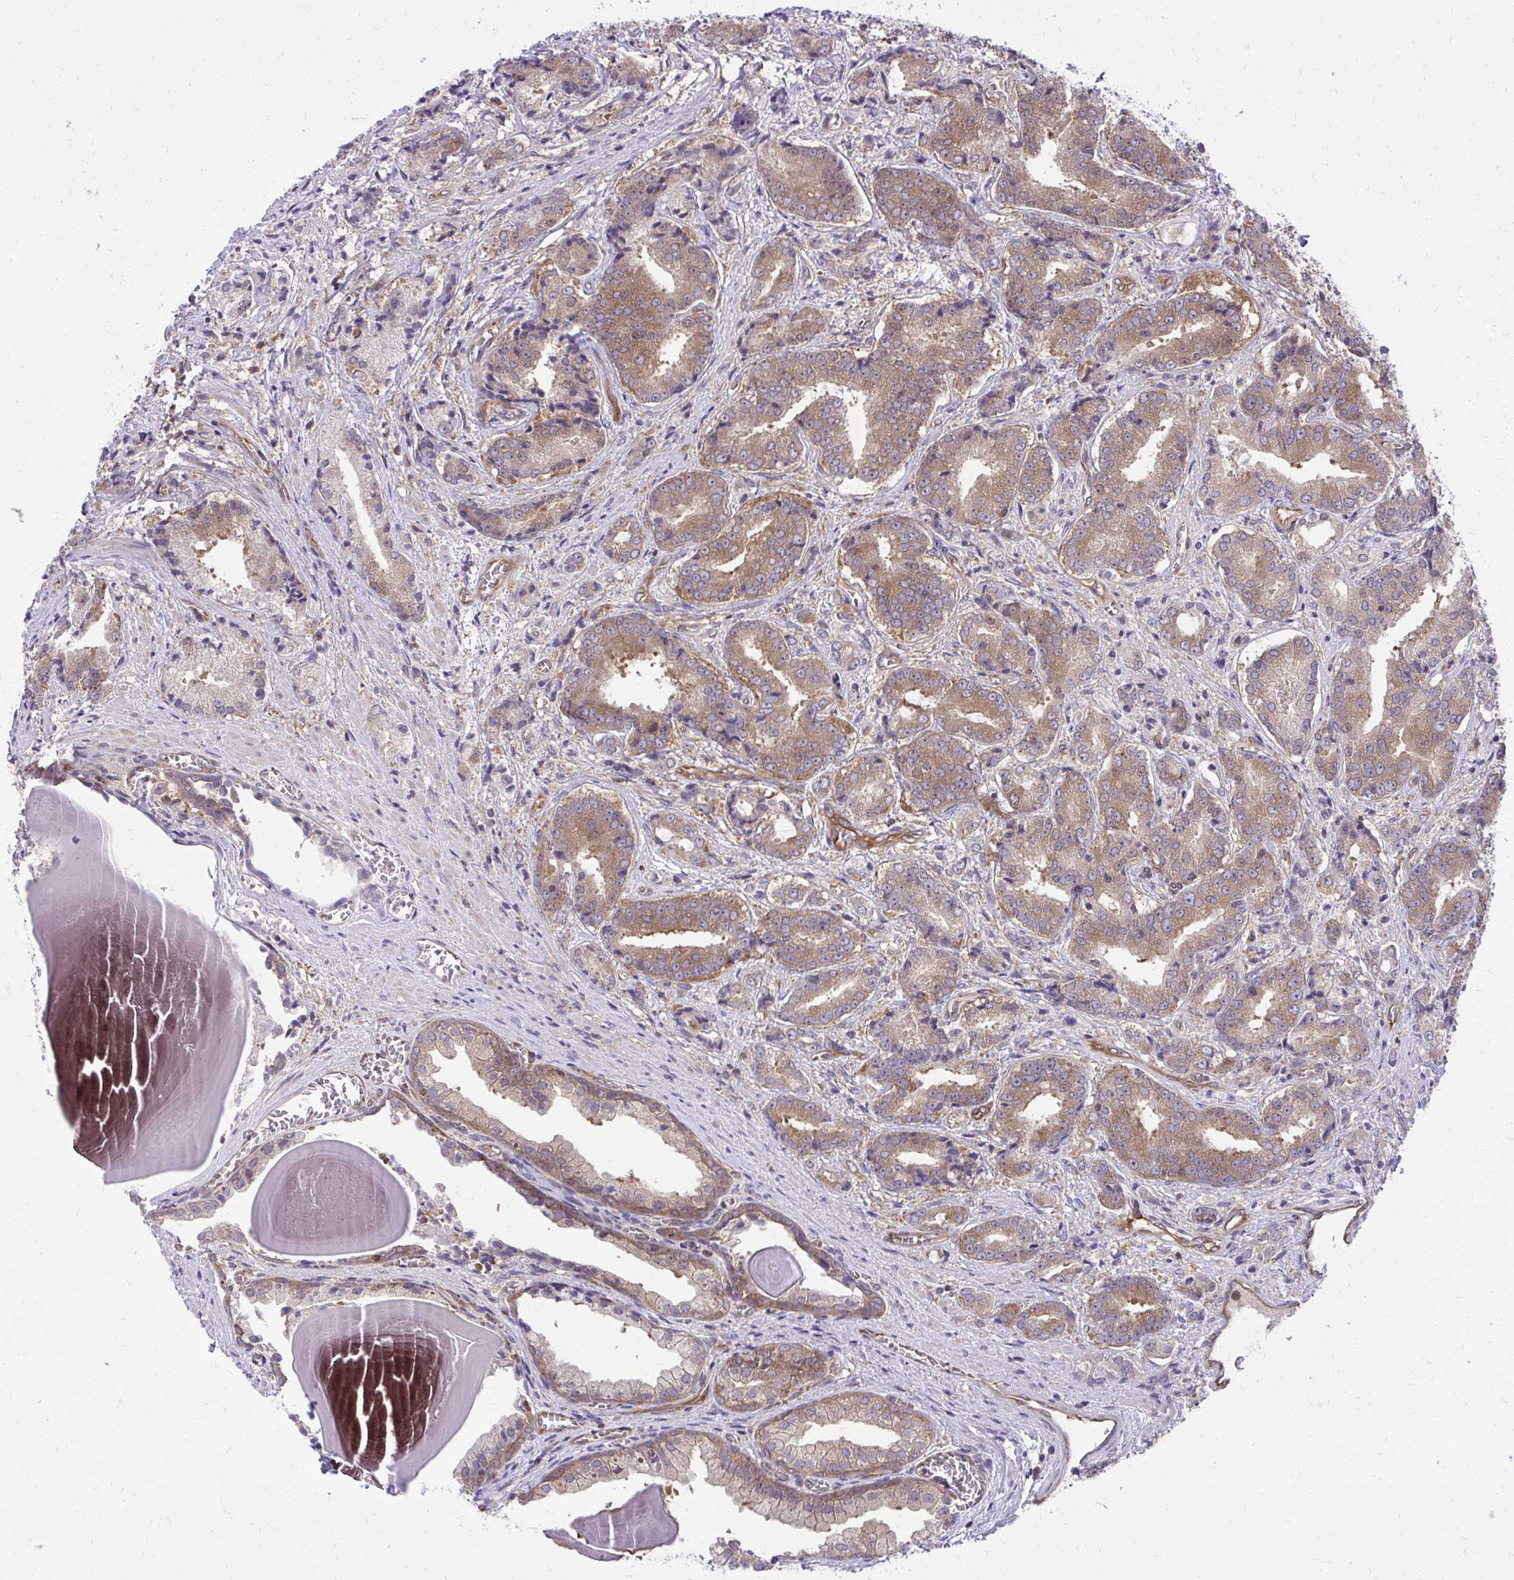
{"staining": {"intensity": "moderate", "quantity": "25%-75%", "location": "cytoplasmic/membranous"}, "tissue": "prostate cancer", "cell_type": "Tumor cells", "image_type": "cancer", "snomed": [{"axis": "morphology", "description": "Adenocarcinoma, High grade"}, {"axis": "topography", "description": "Prostate and seminal vesicle, NOS"}], "caption": "Prostate adenocarcinoma (high-grade) stained for a protein demonstrates moderate cytoplasmic/membranous positivity in tumor cells. The staining is performed using DAB (3,3'-diaminobenzidine) brown chromogen to label protein expression. The nuclei are counter-stained blue using hematoxylin.", "gene": "PPP5C", "patient": {"sex": "male", "age": 61}}